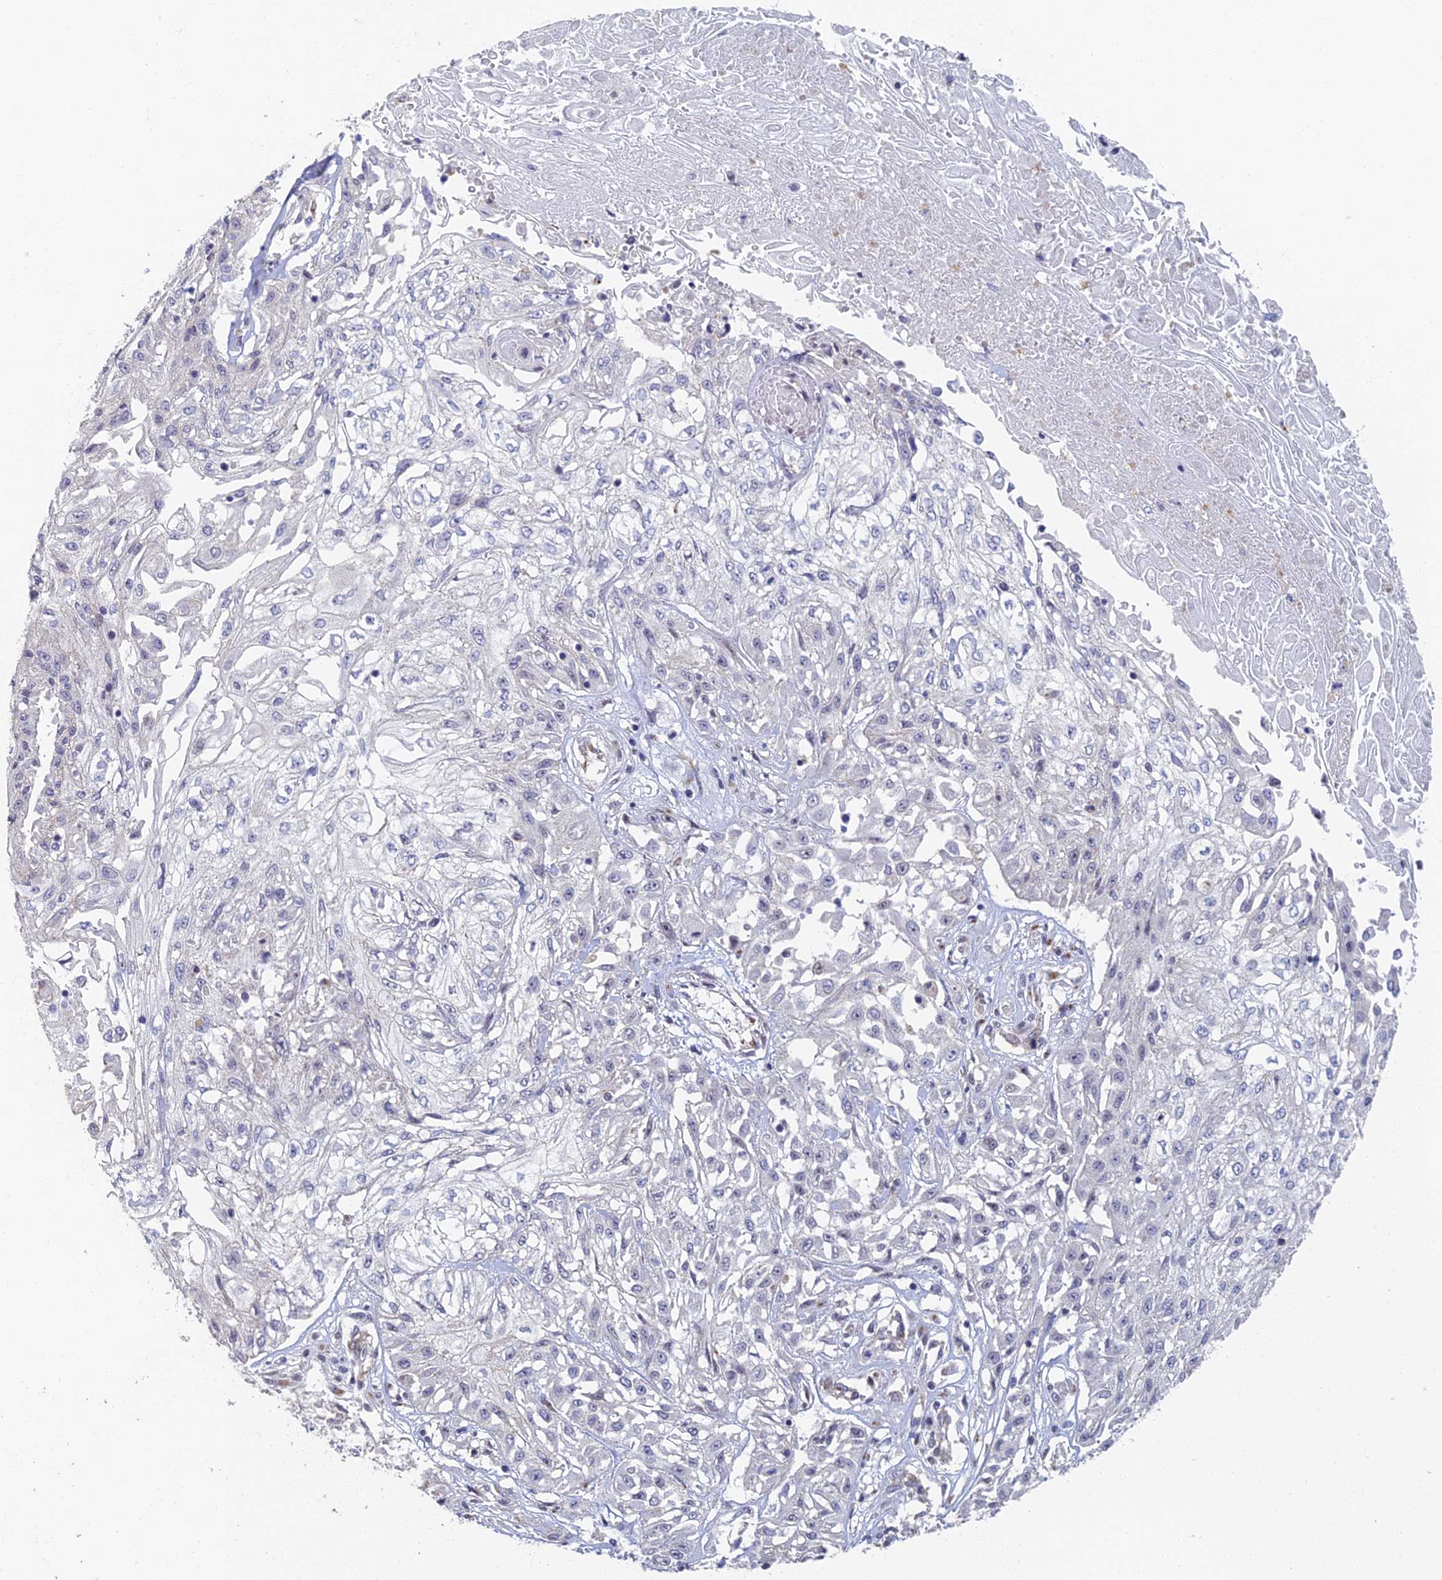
{"staining": {"intensity": "negative", "quantity": "none", "location": "none"}, "tissue": "skin cancer", "cell_type": "Tumor cells", "image_type": "cancer", "snomed": [{"axis": "morphology", "description": "Squamous cell carcinoma, NOS"}, {"axis": "morphology", "description": "Squamous cell carcinoma, metastatic, NOS"}, {"axis": "topography", "description": "Skin"}, {"axis": "topography", "description": "Lymph node"}], "caption": "Immunohistochemical staining of skin cancer (squamous cell carcinoma) demonstrates no significant positivity in tumor cells.", "gene": "GPATCH1", "patient": {"sex": "male", "age": 75}}